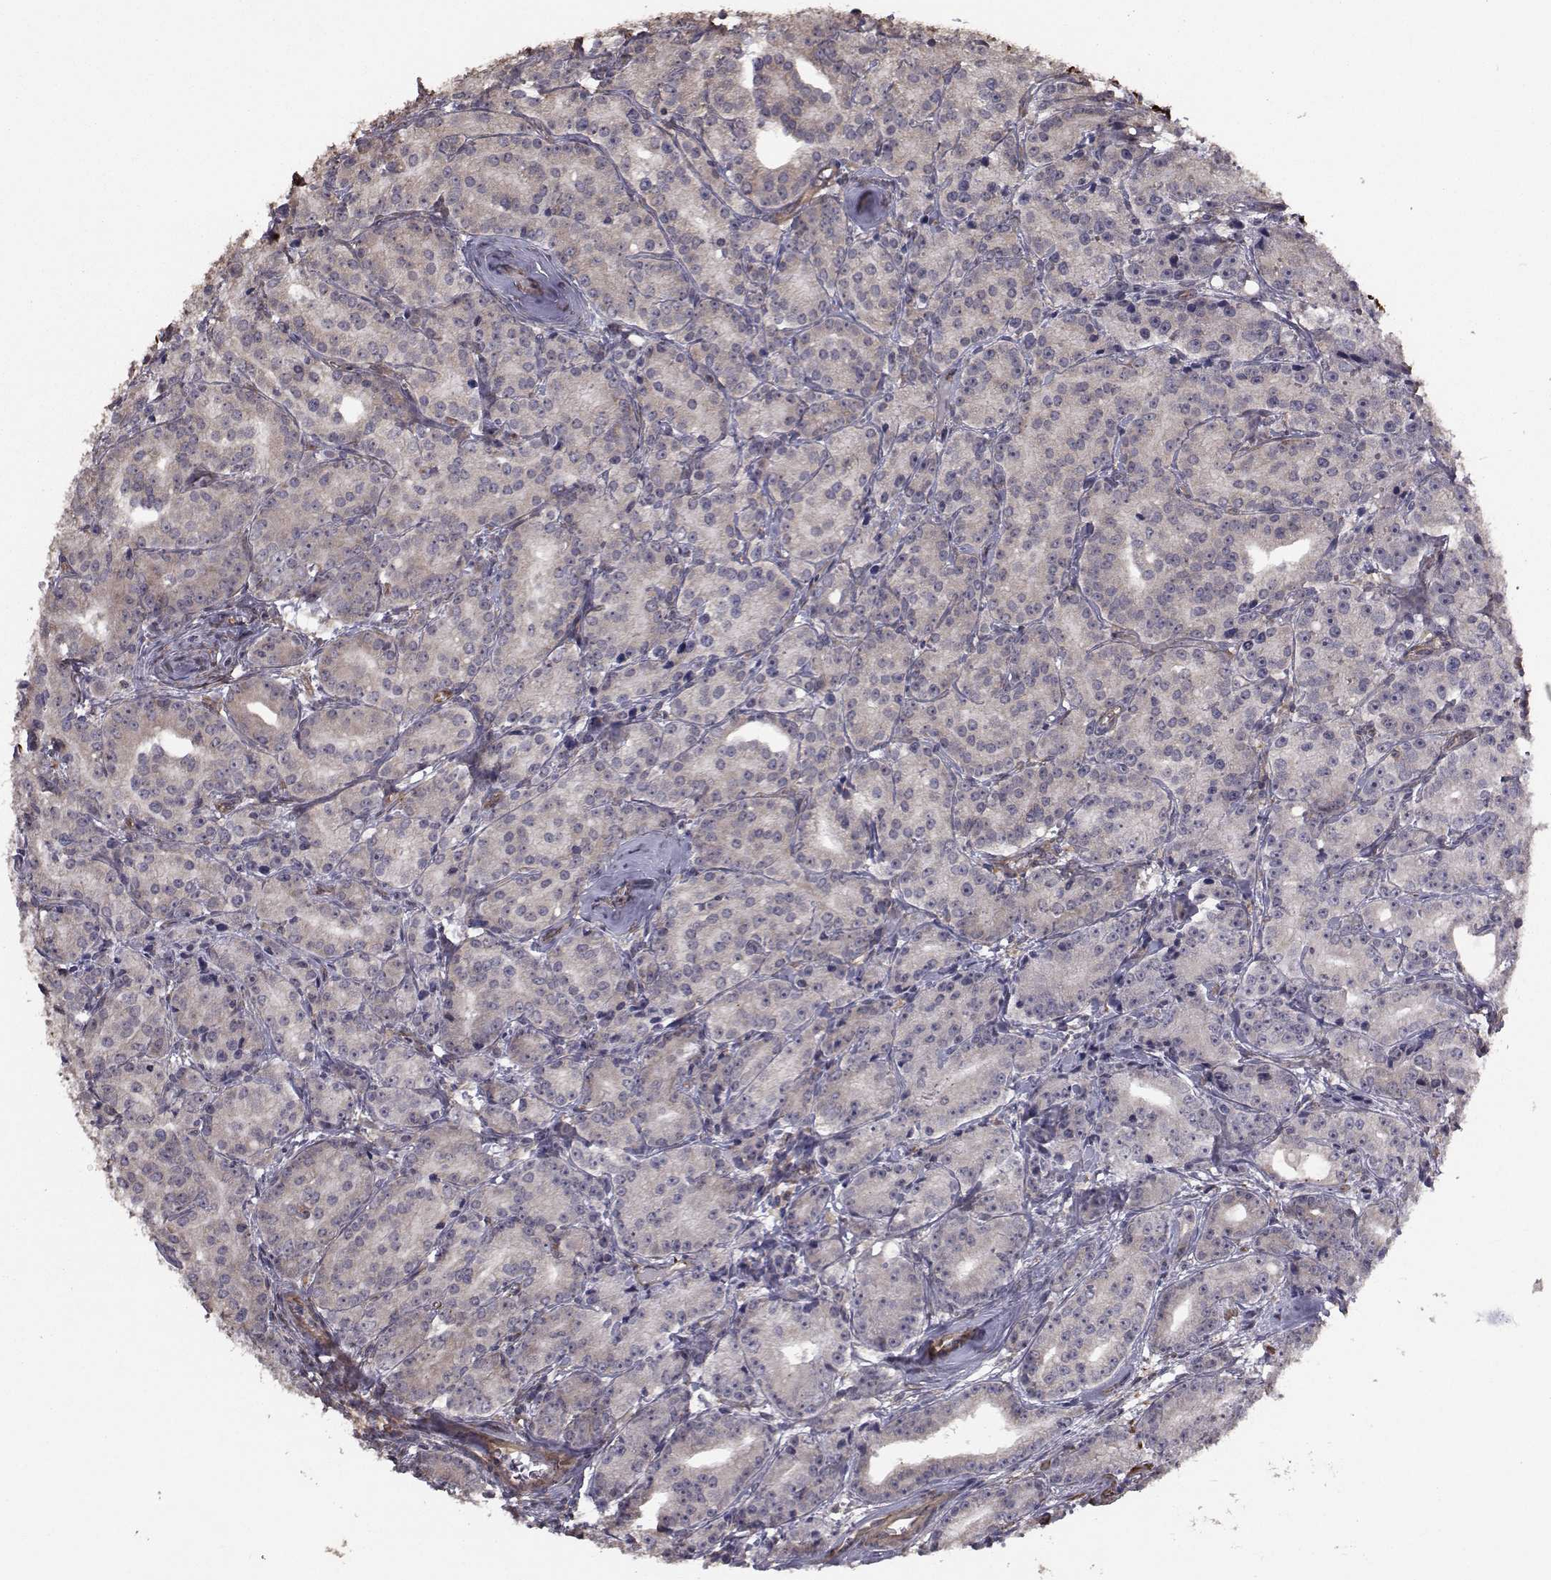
{"staining": {"intensity": "negative", "quantity": "none", "location": "none"}, "tissue": "prostate cancer", "cell_type": "Tumor cells", "image_type": "cancer", "snomed": [{"axis": "morphology", "description": "Adenocarcinoma, Medium grade"}, {"axis": "topography", "description": "Prostate"}], "caption": "Prostate cancer was stained to show a protein in brown. There is no significant positivity in tumor cells.", "gene": "TRIP10", "patient": {"sex": "male", "age": 74}}